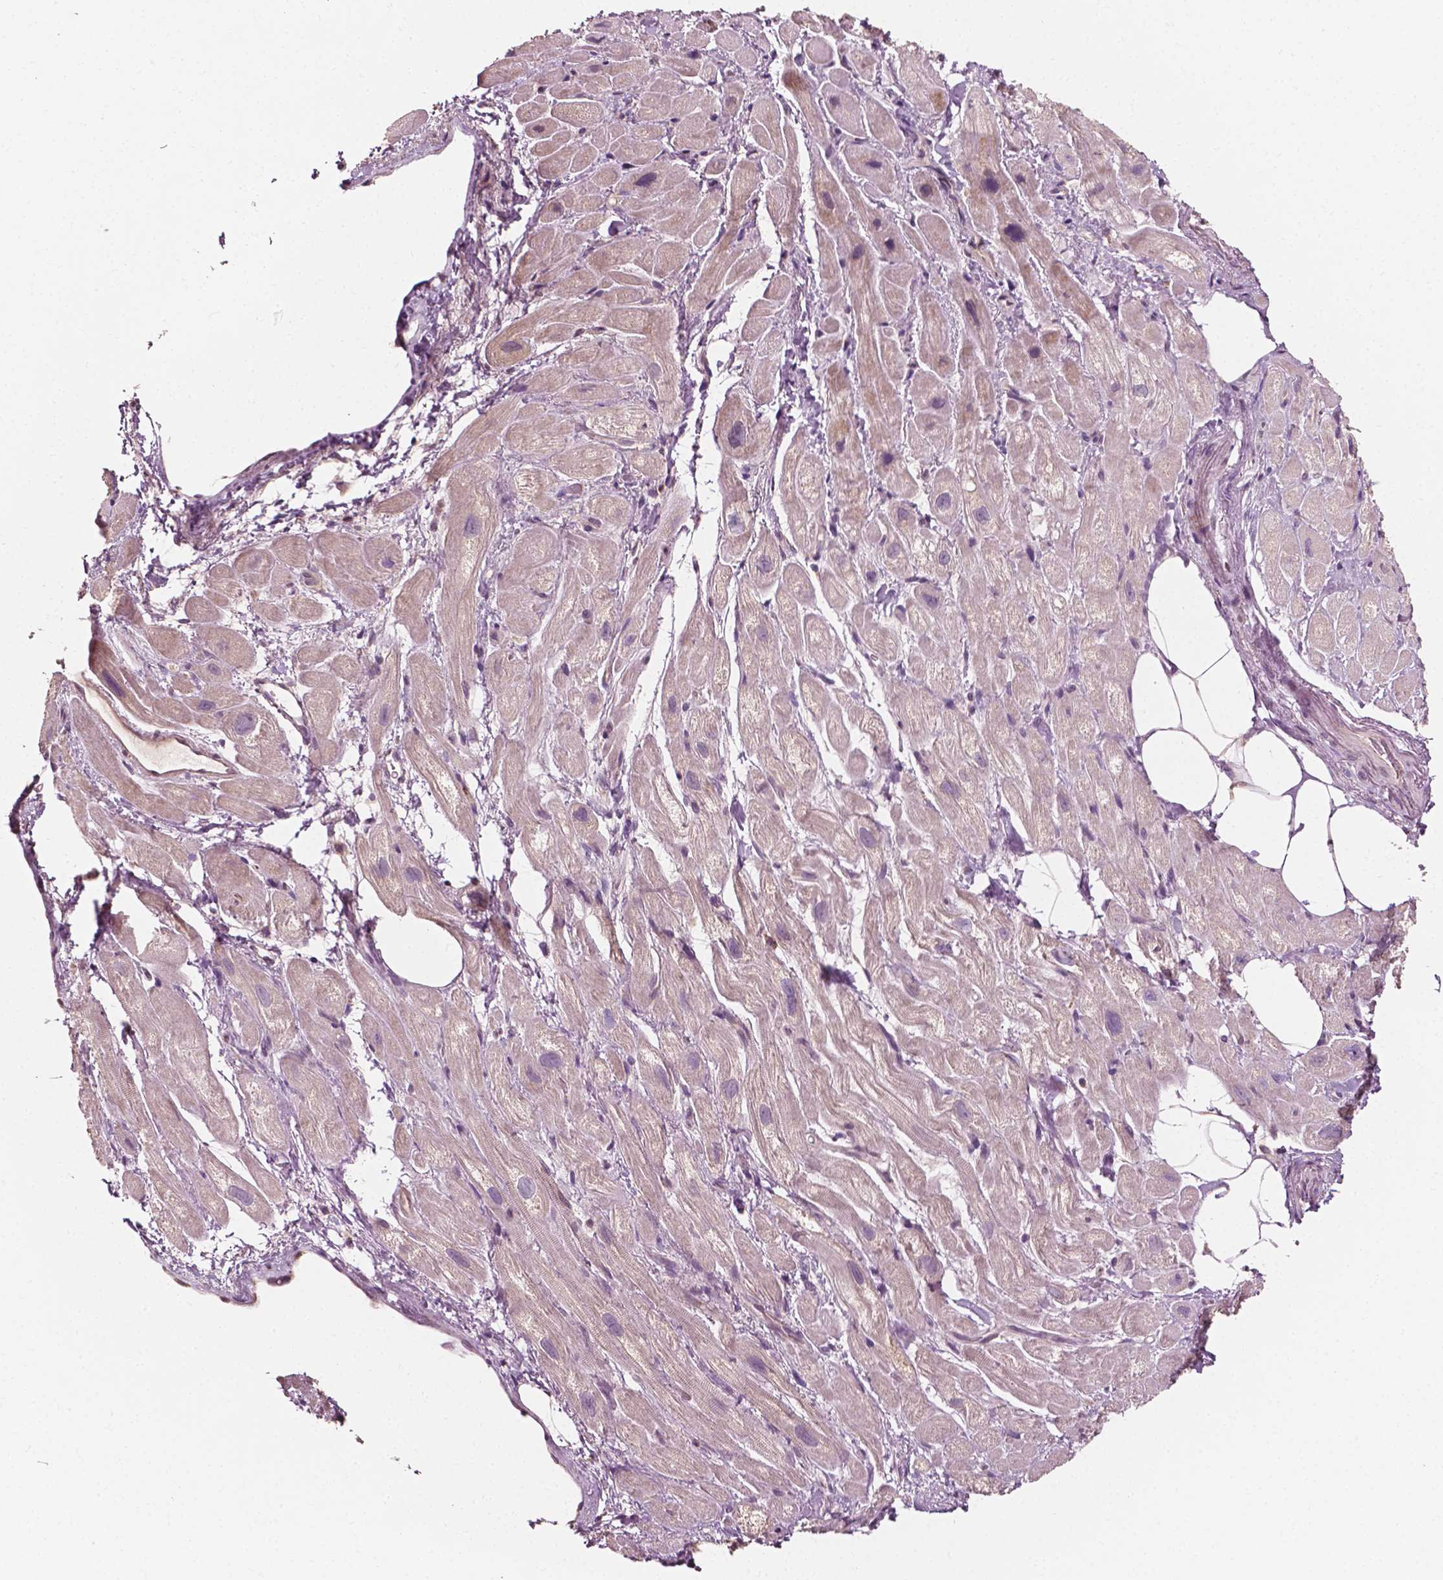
{"staining": {"intensity": "negative", "quantity": "none", "location": "none"}, "tissue": "heart muscle", "cell_type": "Cardiomyocytes", "image_type": "normal", "snomed": [{"axis": "morphology", "description": "Normal tissue, NOS"}, {"axis": "topography", "description": "Heart"}], "caption": "Heart muscle was stained to show a protein in brown. There is no significant expression in cardiomyocytes. Nuclei are stained in blue.", "gene": "MCL1", "patient": {"sex": "female", "age": 69}}